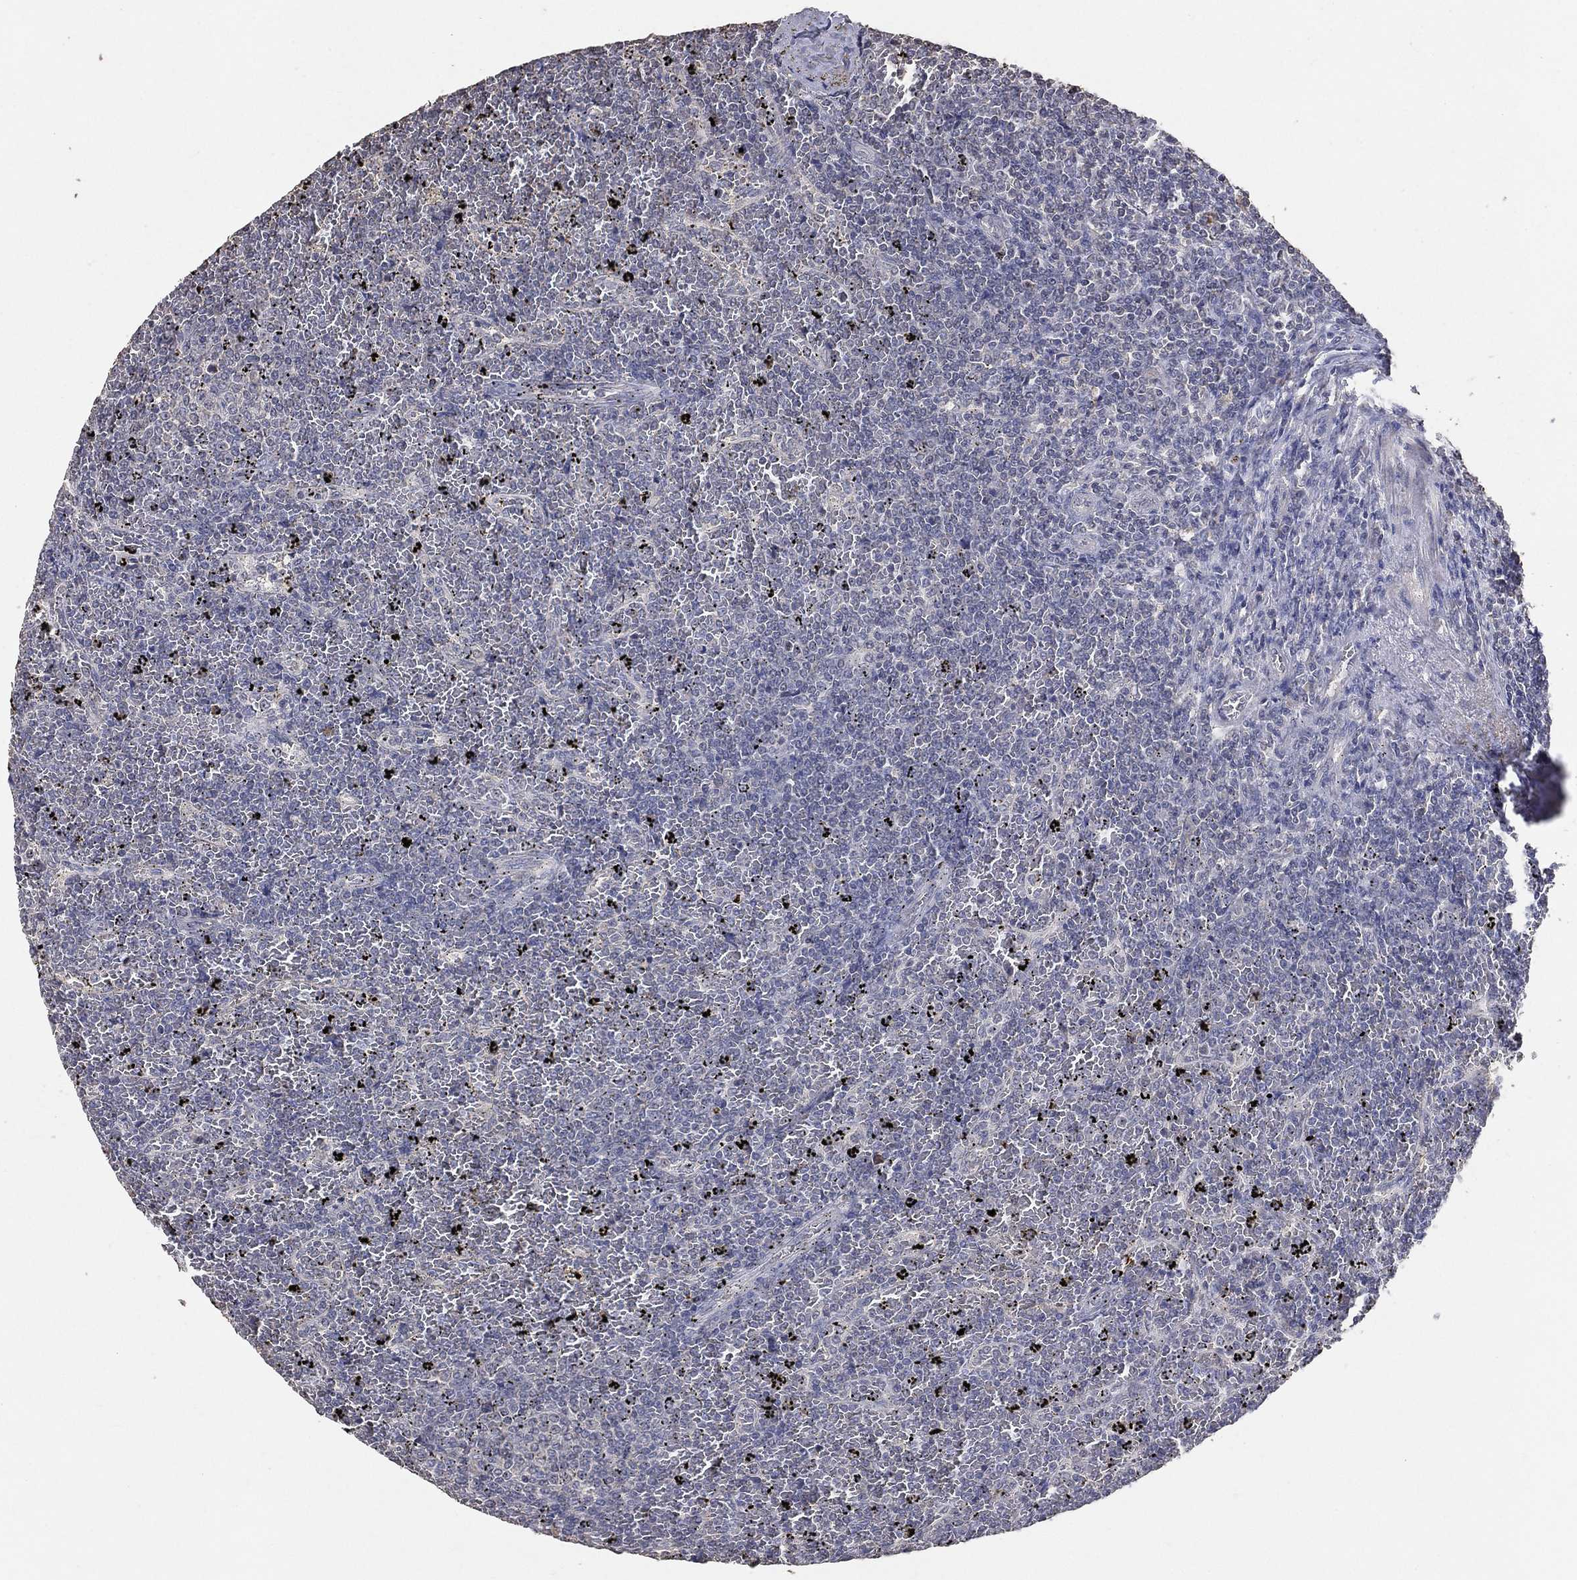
{"staining": {"intensity": "negative", "quantity": "none", "location": "none"}, "tissue": "lymphoma", "cell_type": "Tumor cells", "image_type": "cancer", "snomed": [{"axis": "morphology", "description": "Malignant lymphoma, non-Hodgkin's type, Low grade"}, {"axis": "topography", "description": "Spleen"}], "caption": "IHC of human lymphoma displays no staining in tumor cells. Brightfield microscopy of IHC stained with DAB (3,3'-diaminobenzidine) (brown) and hematoxylin (blue), captured at high magnification.", "gene": "SNAP25", "patient": {"sex": "female", "age": 77}}